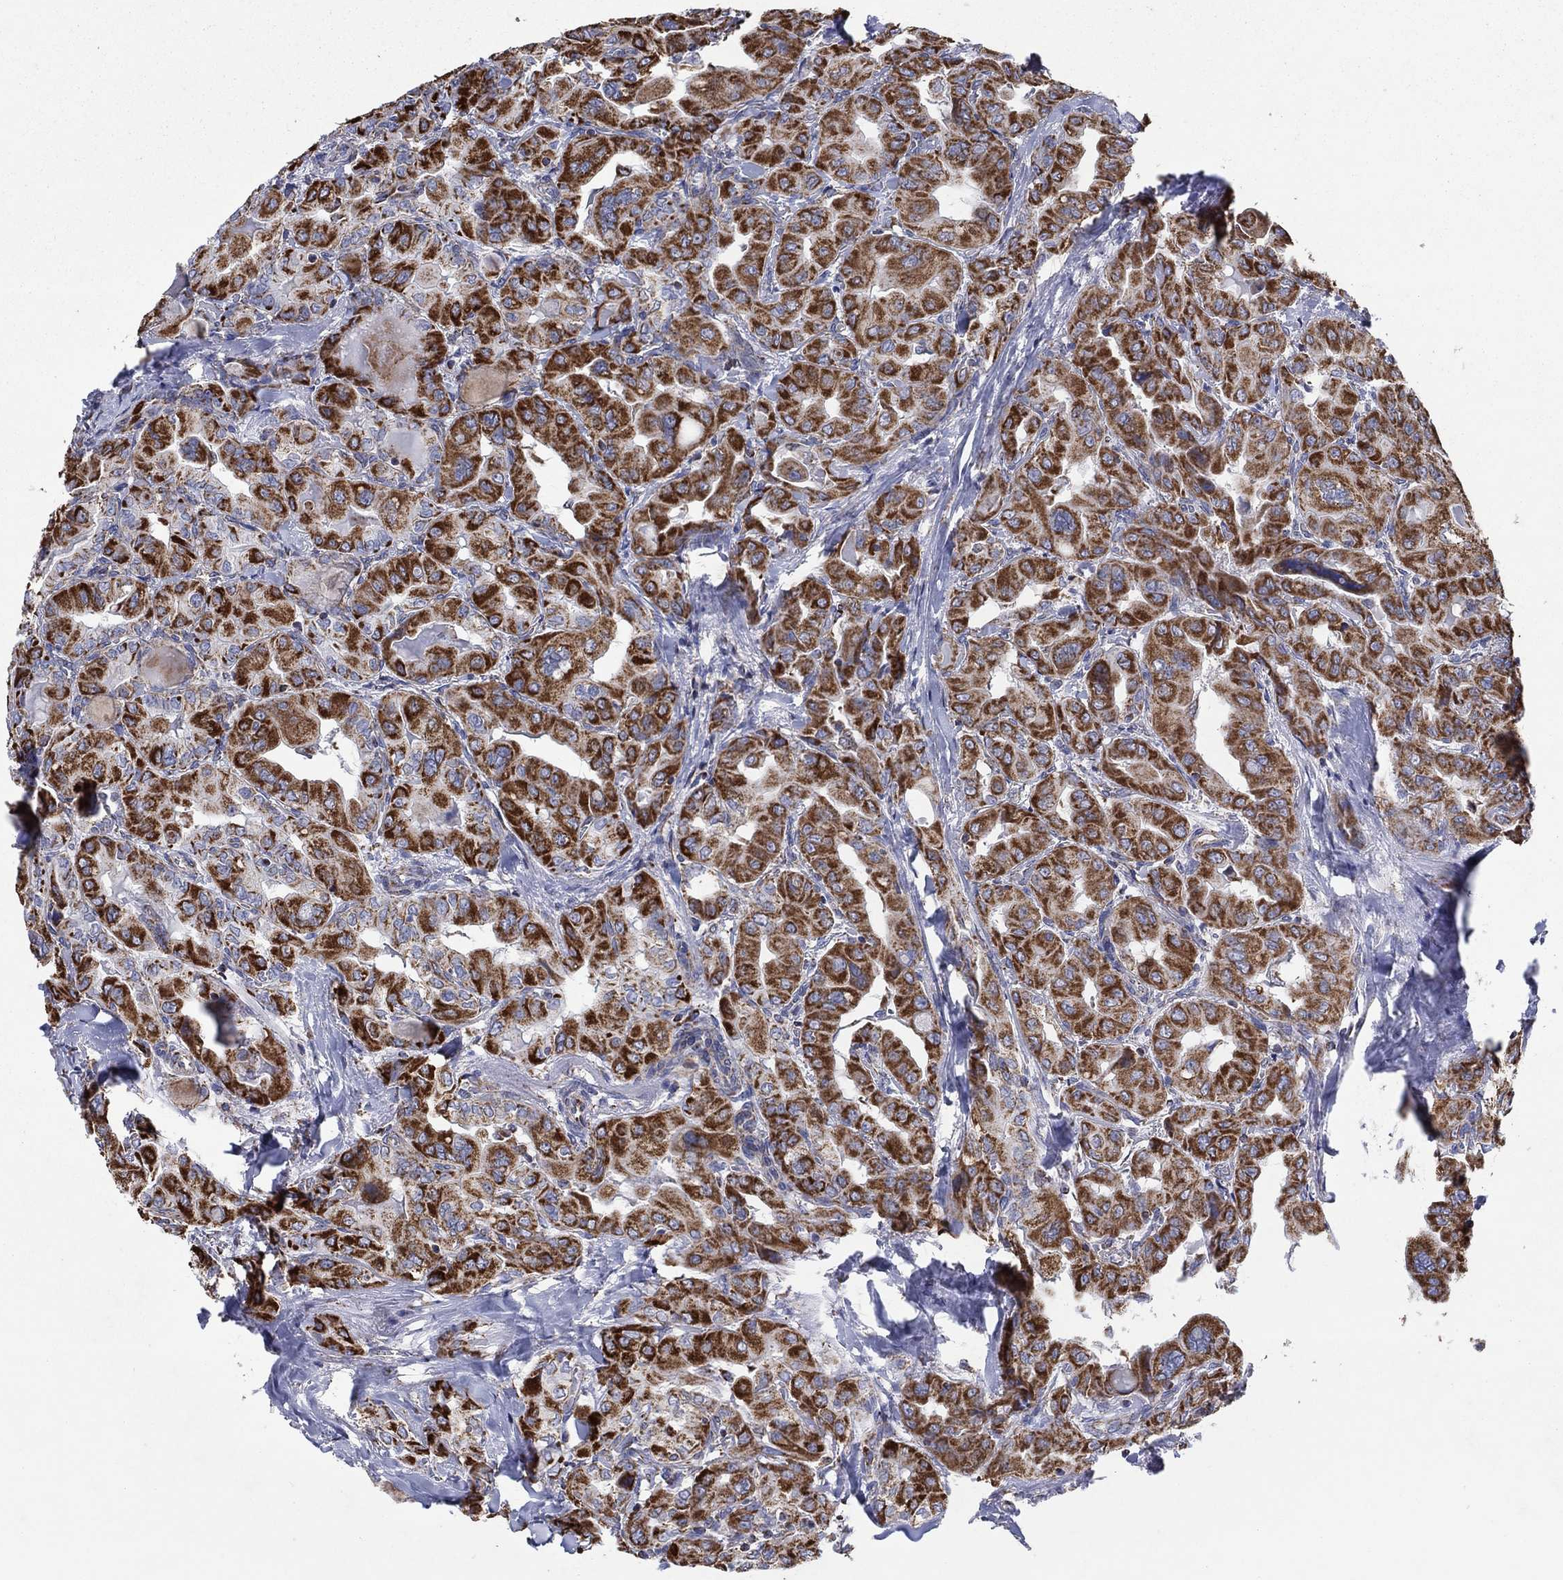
{"staining": {"intensity": "strong", "quantity": ">75%", "location": "cytoplasmic/membranous"}, "tissue": "thyroid cancer", "cell_type": "Tumor cells", "image_type": "cancer", "snomed": [{"axis": "morphology", "description": "Normal tissue, NOS"}, {"axis": "morphology", "description": "Papillary adenocarcinoma, NOS"}, {"axis": "topography", "description": "Thyroid gland"}], "caption": "High-magnification brightfield microscopy of thyroid cancer (papillary adenocarcinoma) stained with DAB (3,3'-diaminobenzidine) (brown) and counterstained with hematoxylin (blue). tumor cells exhibit strong cytoplasmic/membranous positivity is identified in about>75% of cells.", "gene": "C9orf85", "patient": {"sex": "female", "age": 66}}